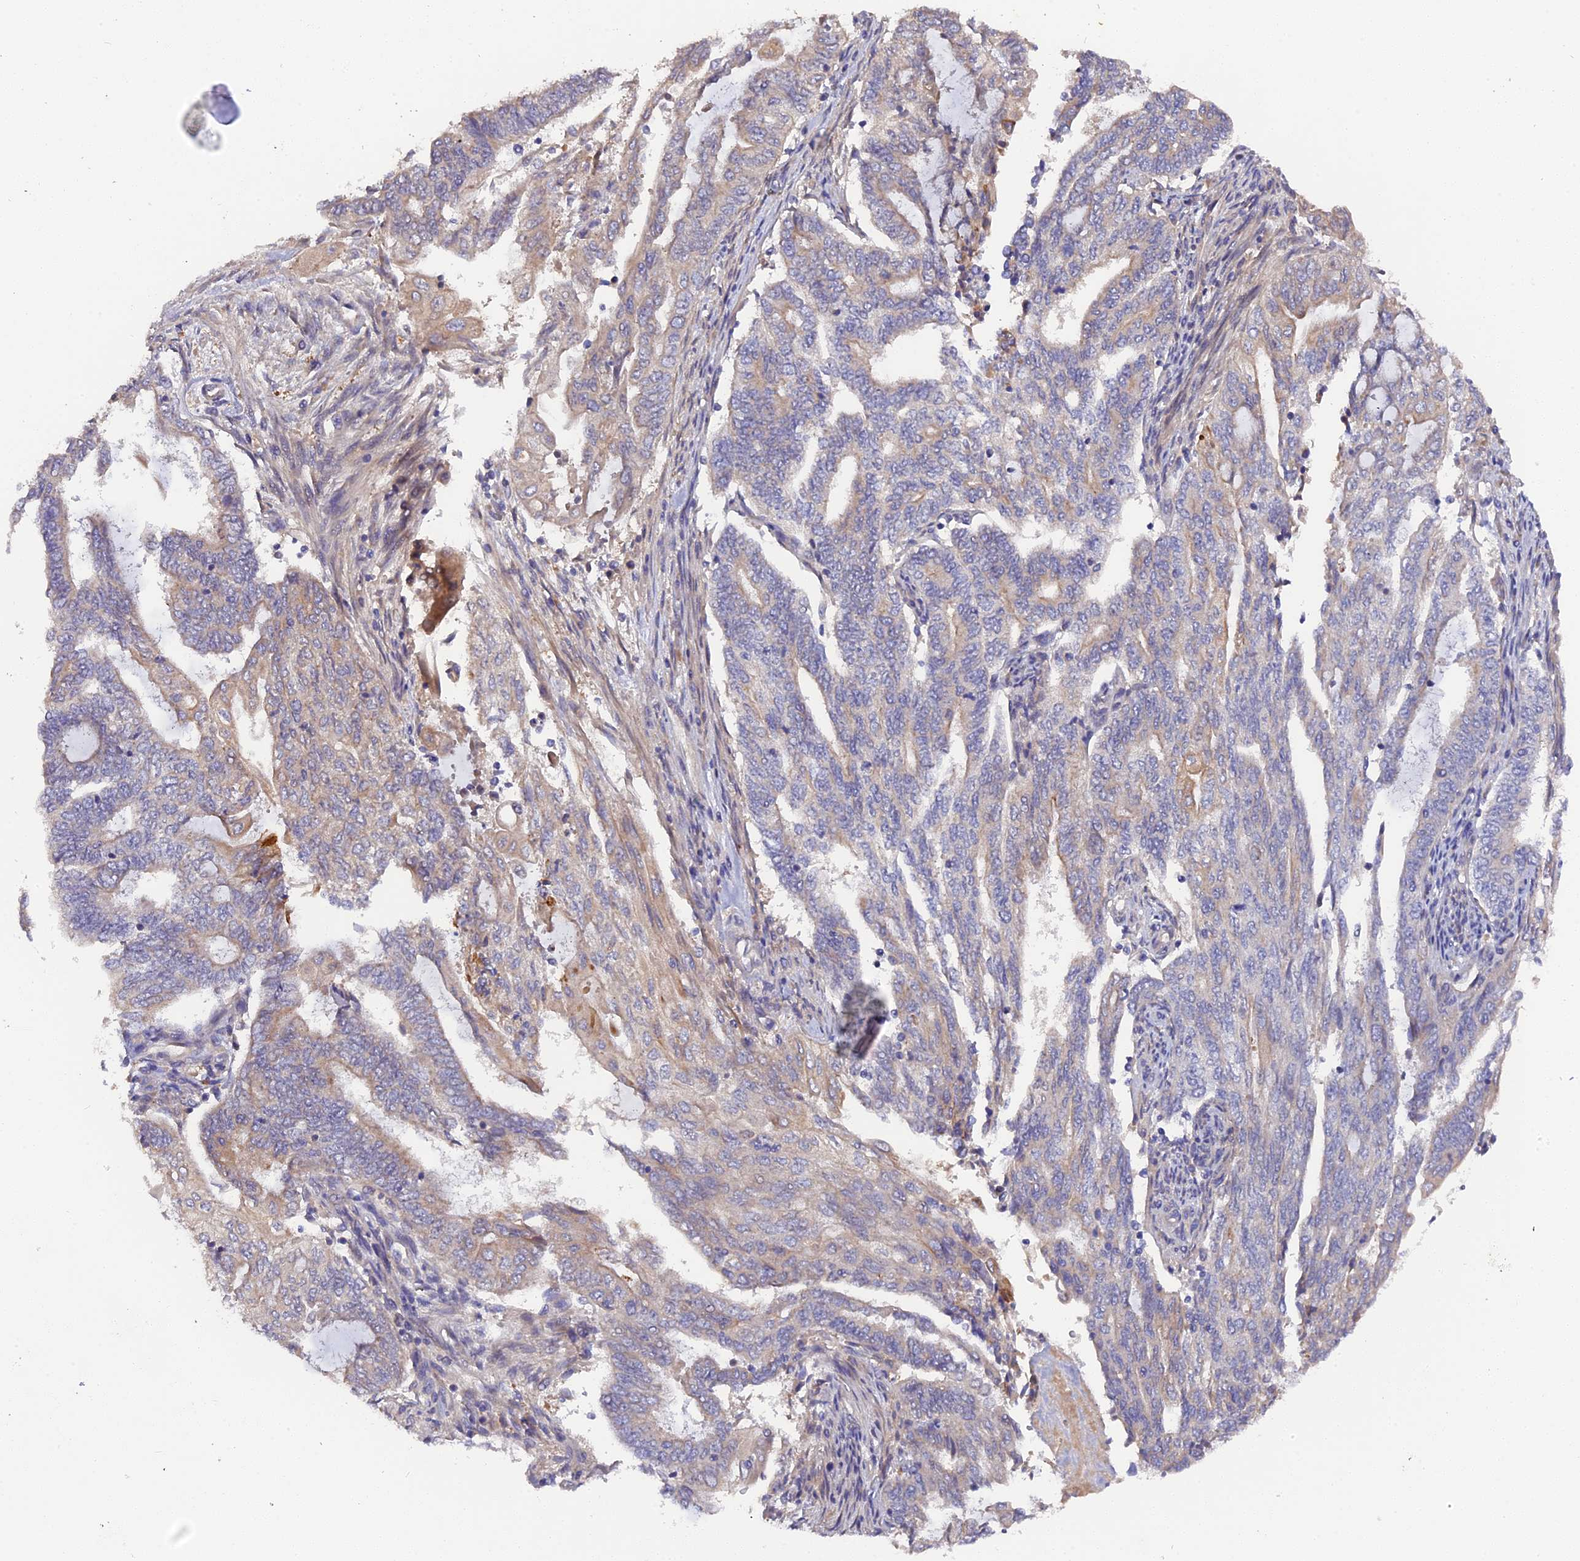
{"staining": {"intensity": "moderate", "quantity": "<25%", "location": "cytoplasmic/membranous"}, "tissue": "endometrial cancer", "cell_type": "Tumor cells", "image_type": "cancer", "snomed": [{"axis": "morphology", "description": "Adenocarcinoma, NOS"}, {"axis": "topography", "description": "Uterus"}, {"axis": "topography", "description": "Endometrium"}], "caption": "High-magnification brightfield microscopy of endometrial cancer (adenocarcinoma) stained with DAB (3,3'-diaminobenzidine) (brown) and counterstained with hematoxylin (blue). tumor cells exhibit moderate cytoplasmic/membranous expression is seen in approximately<25% of cells.", "gene": "ZCCHC2", "patient": {"sex": "female", "age": 70}}